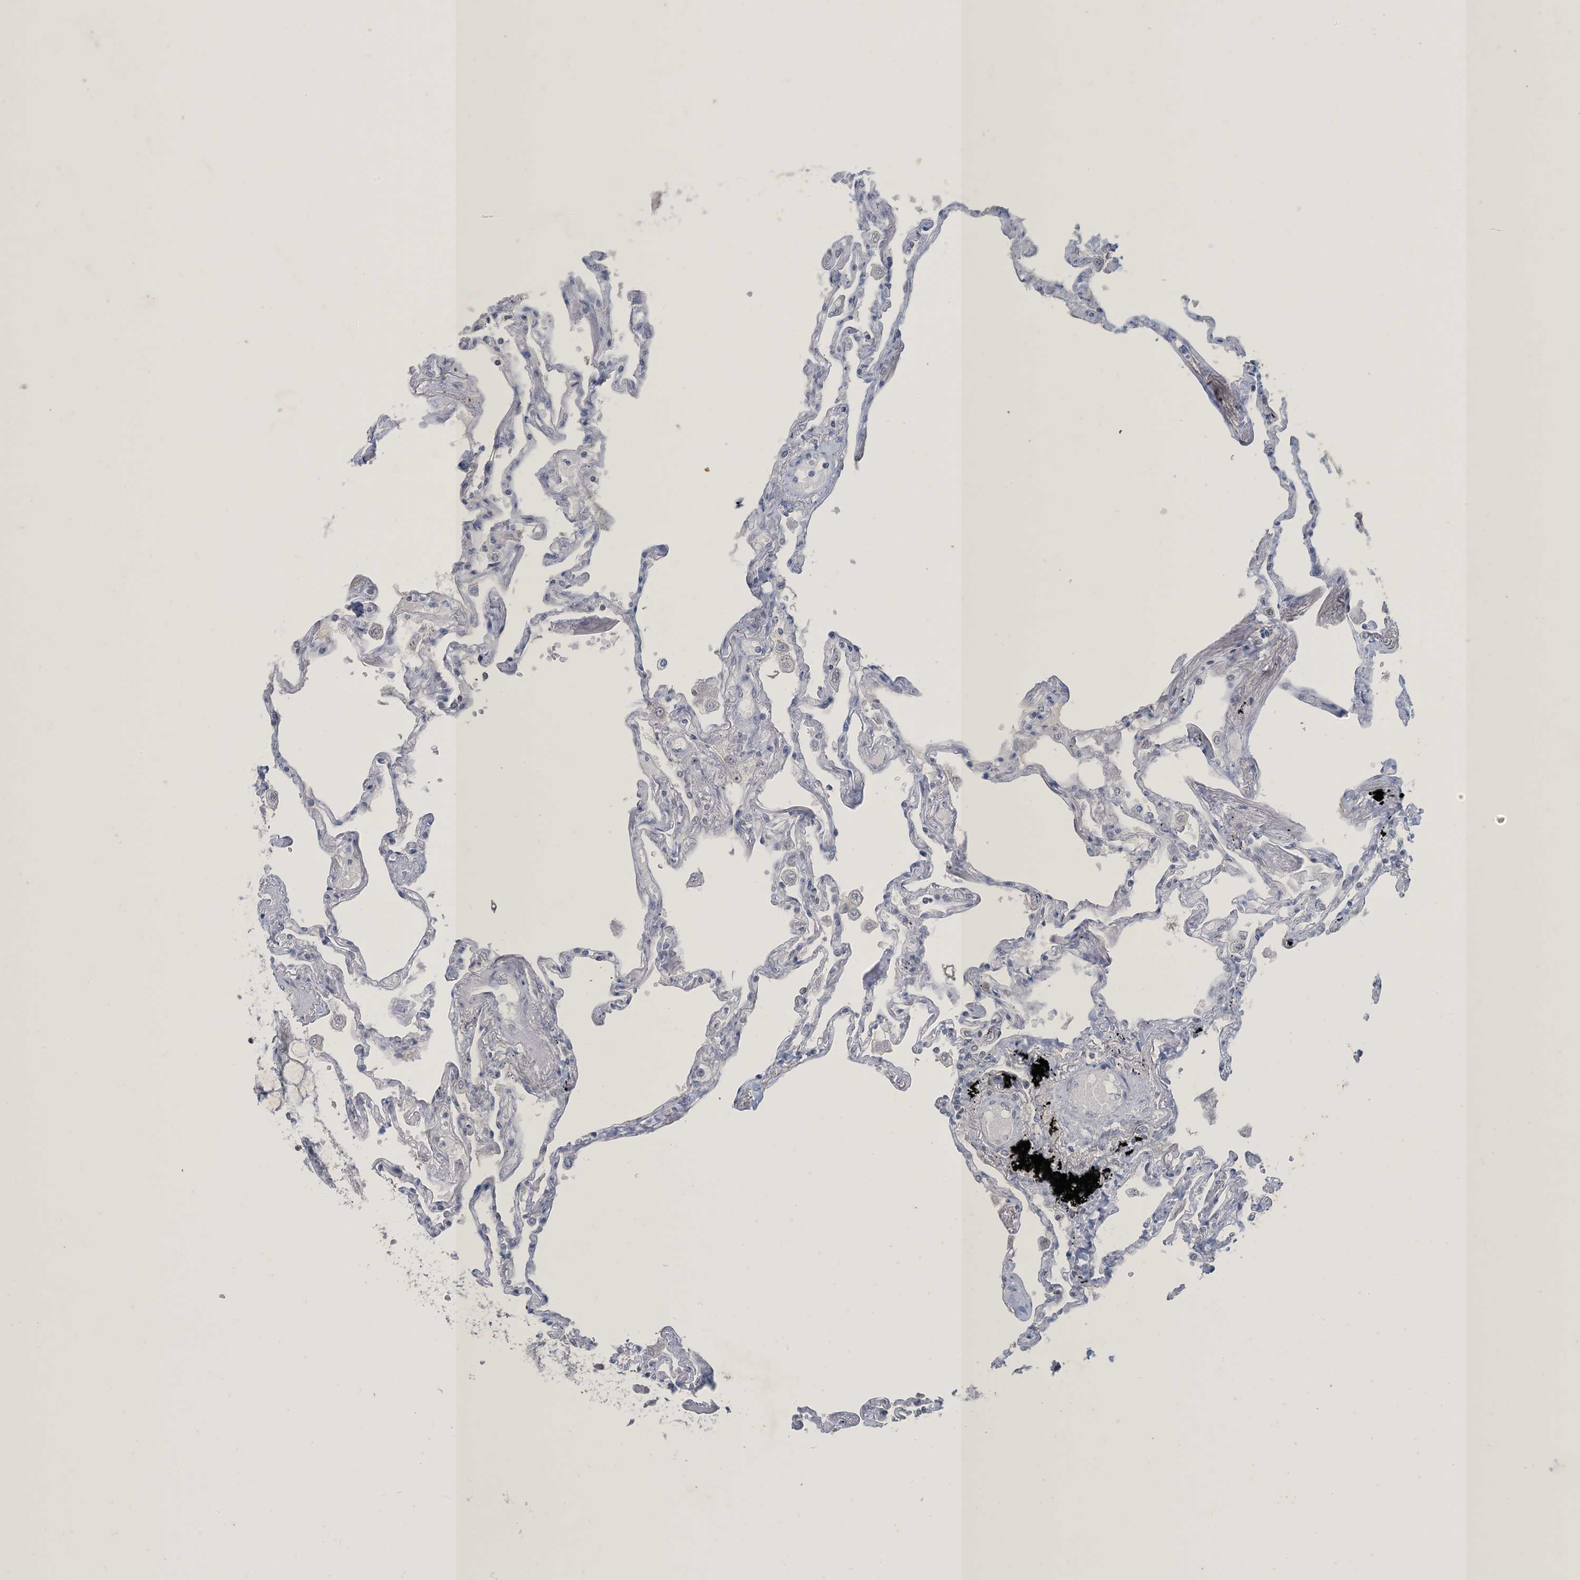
{"staining": {"intensity": "negative", "quantity": "none", "location": "none"}, "tissue": "lung", "cell_type": "Alveolar cells", "image_type": "normal", "snomed": [{"axis": "morphology", "description": "Normal tissue, NOS"}, {"axis": "topography", "description": "Lung"}], "caption": "Immunohistochemistry photomicrograph of unremarkable lung: human lung stained with DAB (3,3'-diaminobenzidine) reveals no significant protein staining in alveolar cells.", "gene": "ZNF674", "patient": {"sex": "female", "age": 67}}